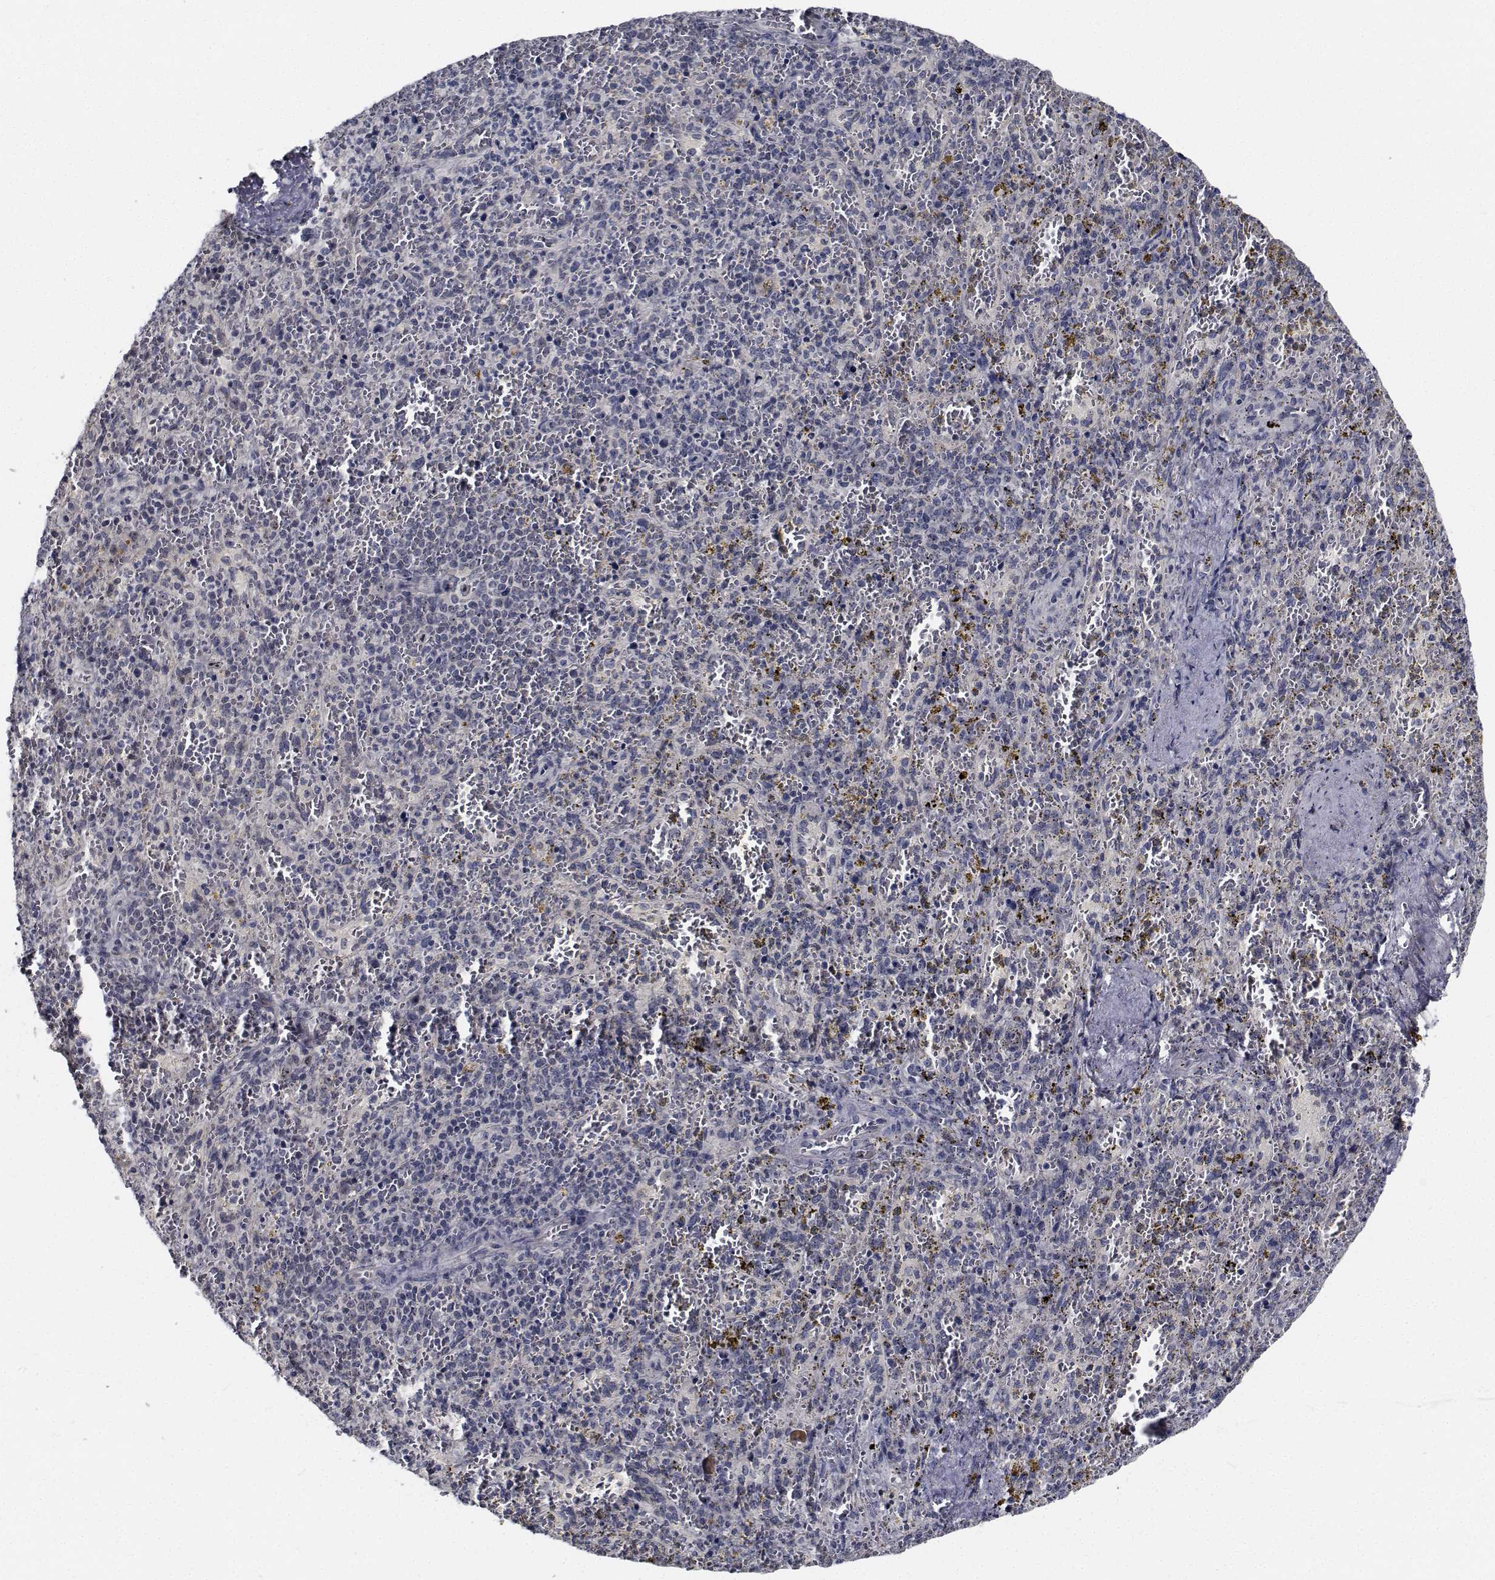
{"staining": {"intensity": "negative", "quantity": "none", "location": "none"}, "tissue": "spleen", "cell_type": "Cells in red pulp", "image_type": "normal", "snomed": [{"axis": "morphology", "description": "Normal tissue, NOS"}, {"axis": "topography", "description": "Spleen"}], "caption": "Immunohistochemical staining of benign human spleen demonstrates no significant expression in cells in red pulp. (Stains: DAB (3,3'-diaminobenzidine) IHC with hematoxylin counter stain, Microscopy: brightfield microscopy at high magnification).", "gene": "NVL", "patient": {"sex": "female", "age": 50}}